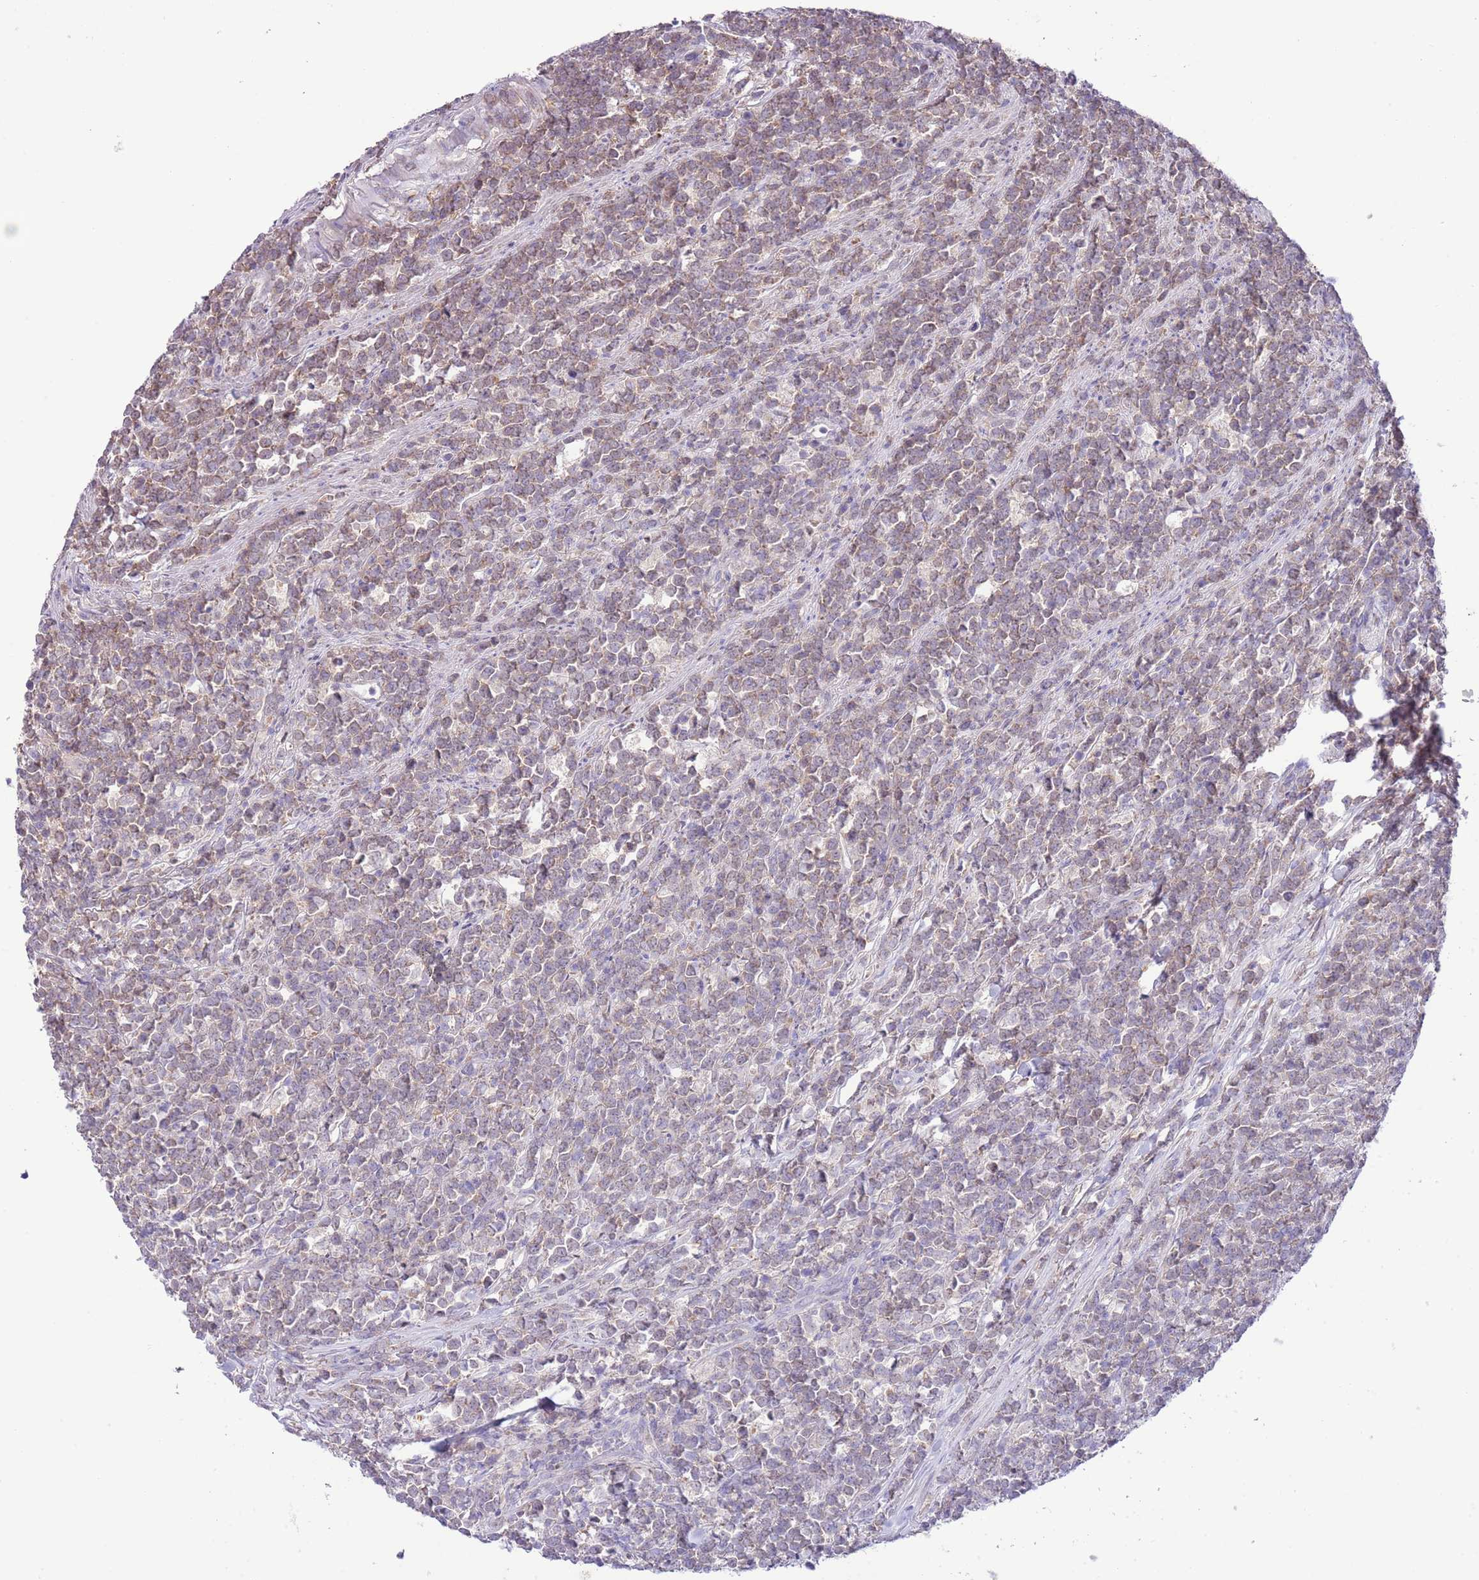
{"staining": {"intensity": "weak", "quantity": "<25%", "location": "cytoplasmic/membranous"}, "tissue": "lymphoma", "cell_type": "Tumor cells", "image_type": "cancer", "snomed": [{"axis": "morphology", "description": "Malignant lymphoma, non-Hodgkin's type, High grade"}, {"axis": "topography", "description": "Small intestine"}, {"axis": "topography", "description": "Colon"}], "caption": "The histopathology image shows no staining of tumor cells in malignant lymphoma, non-Hodgkin's type (high-grade). (Brightfield microscopy of DAB immunohistochemistry at high magnification).", "gene": "PRR32", "patient": {"sex": "male", "age": 8}}